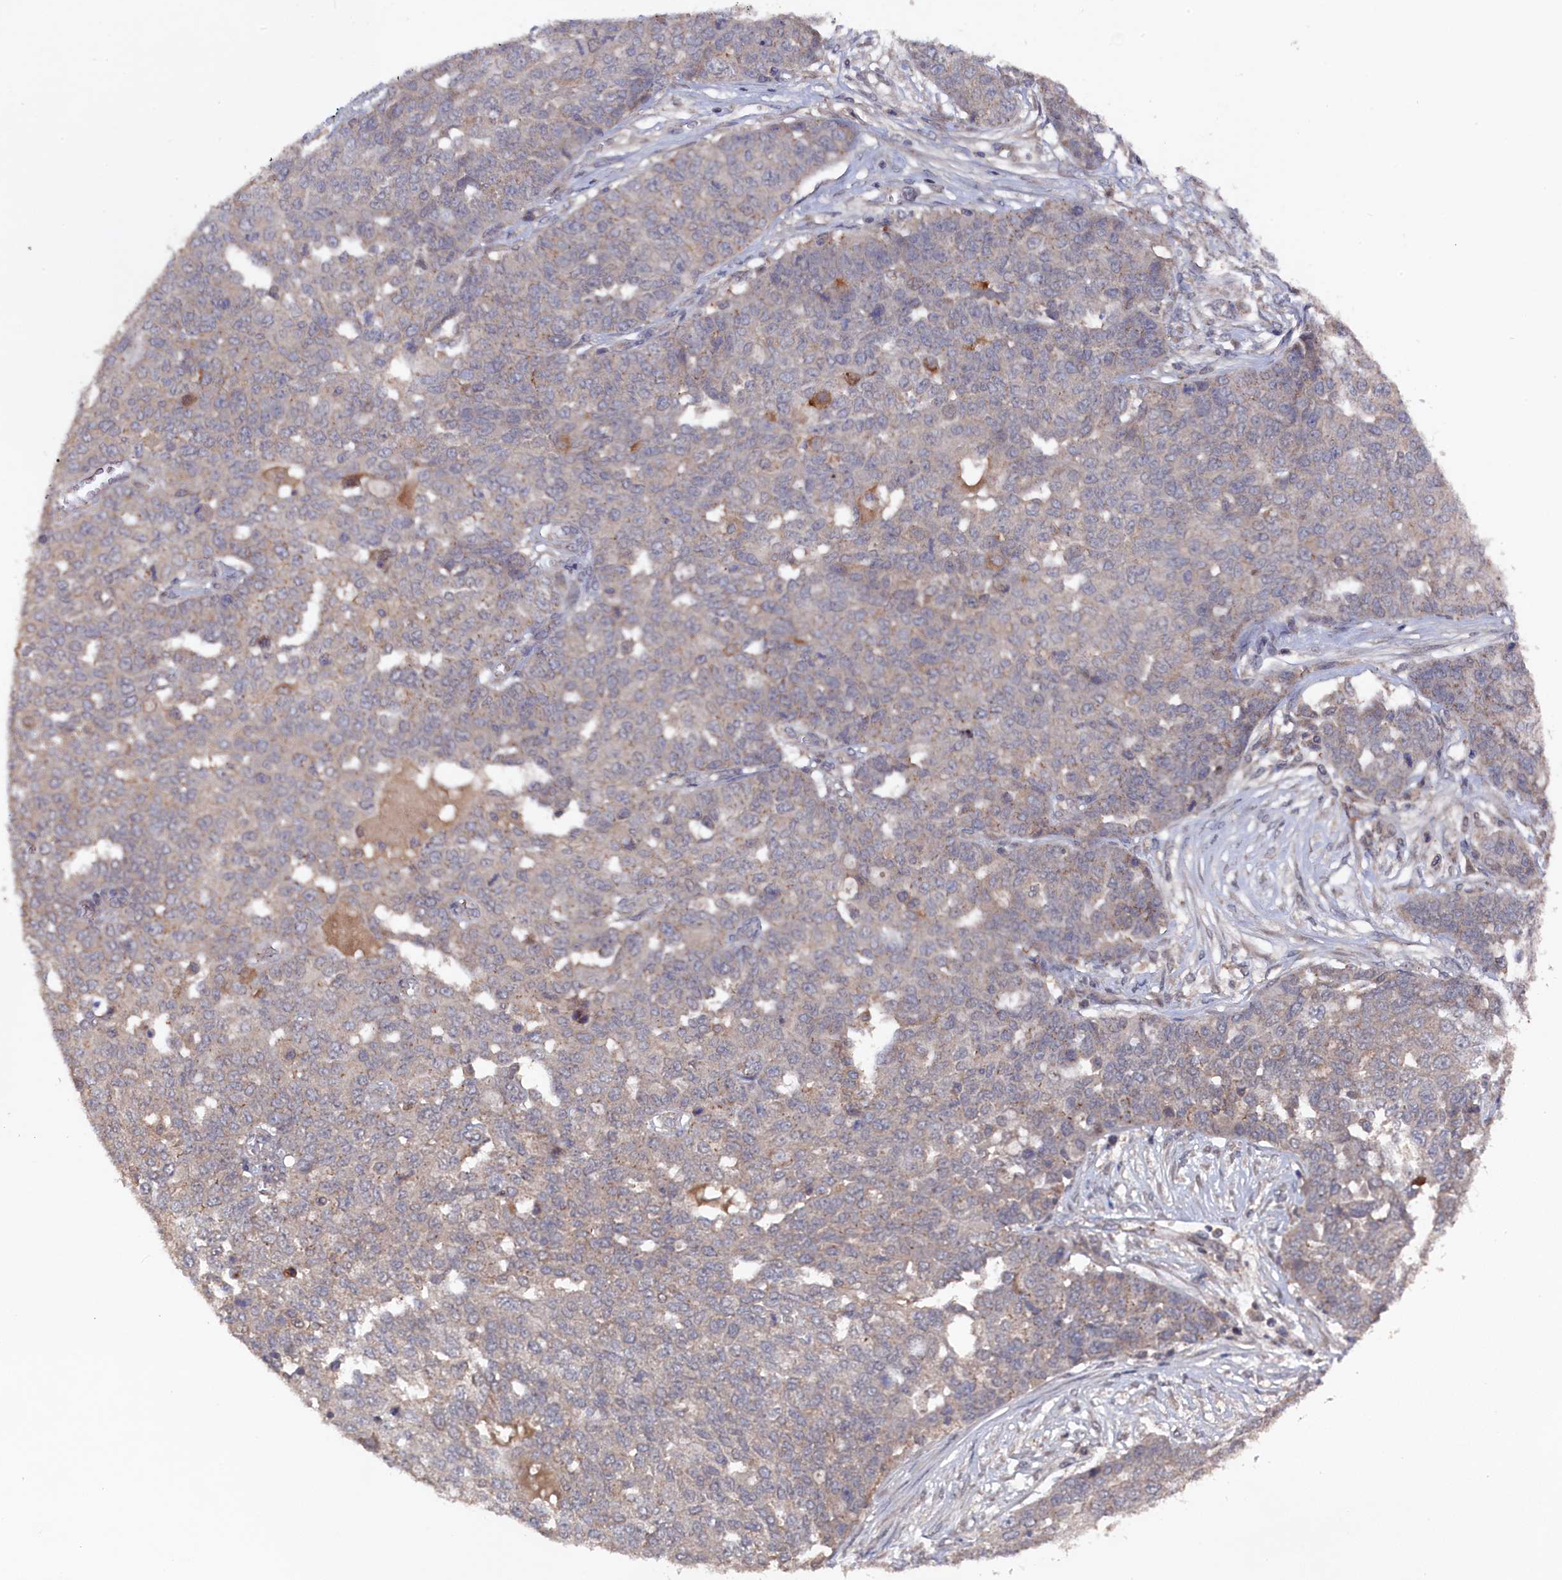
{"staining": {"intensity": "weak", "quantity": "<25%", "location": "cytoplasmic/membranous"}, "tissue": "ovarian cancer", "cell_type": "Tumor cells", "image_type": "cancer", "snomed": [{"axis": "morphology", "description": "Cystadenocarcinoma, serous, NOS"}, {"axis": "topography", "description": "Soft tissue"}, {"axis": "topography", "description": "Ovary"}], "caption": "Immunohistochemistry (IHC) micrograph of neoplastic tissue: human serous cystadenocarcinoma (ovarian) stained with DAB (3,3'-diaminobenzidine) shows no significant protein staining in tumor cells.", "gene": "TMC5", "patient": {"sex": "female", "age": 57}}